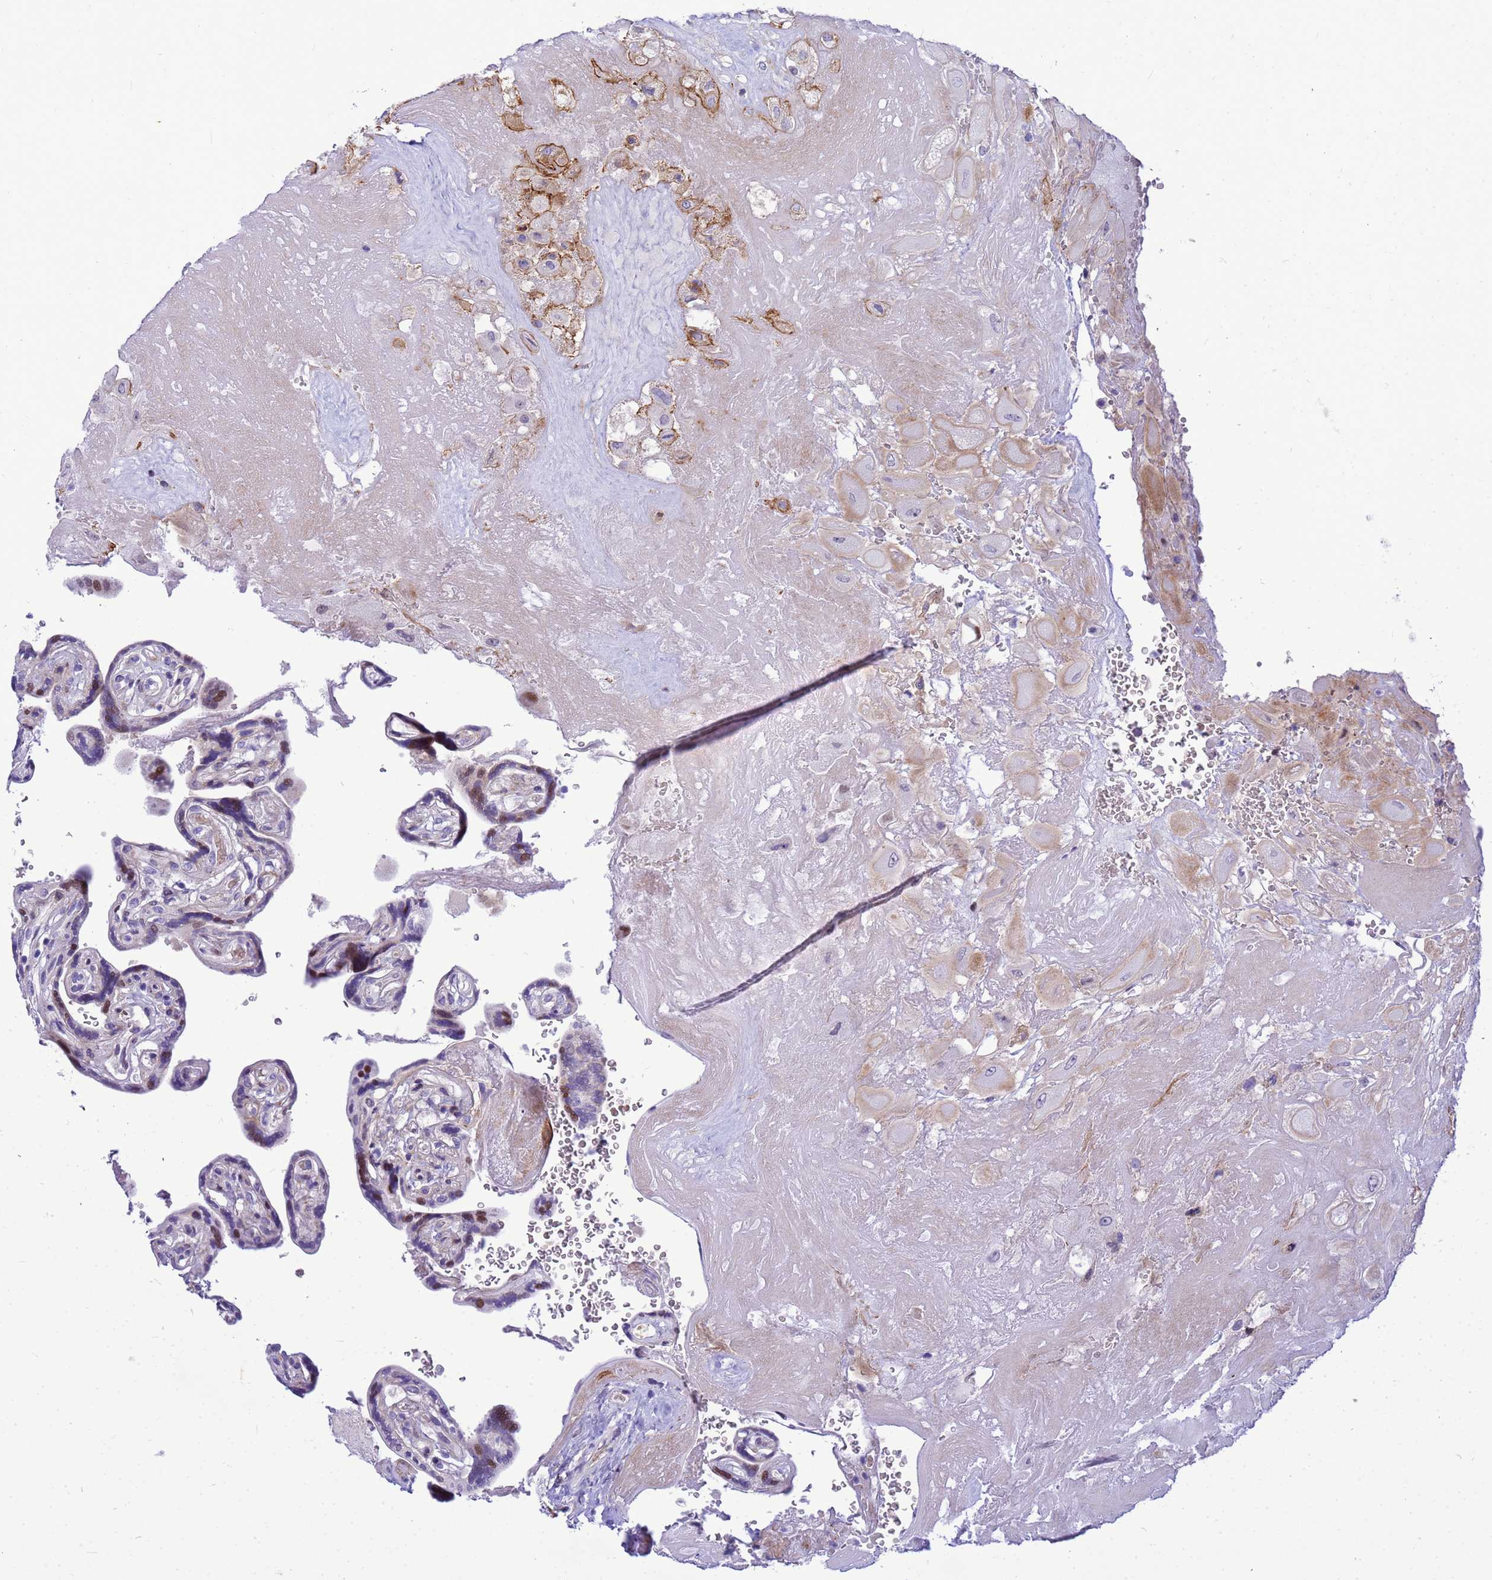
{"staining": {"intensity": "moderate", "quantity": "<25%", "location": "cytoplasmic/membranous"}, "tissue": "placenta", "cell_type": "Decidual cells", "image_type": "normal", "snomed": [{"axis": "morphology", "description": "Normal tissue, NOS"}, {"axis": "topography", "description": "Placenta"}], "caption": "The immunohistochemical stain labels moderate cytoplasmic/membranous expression in decidual cells of unremarkable placenta. Immunohistochemistry (ihc) stains the protein in brown and the nuclei are stained blue.", "gene": "ADAMTS7", "patient": {"sex": "female", "age": 32}}